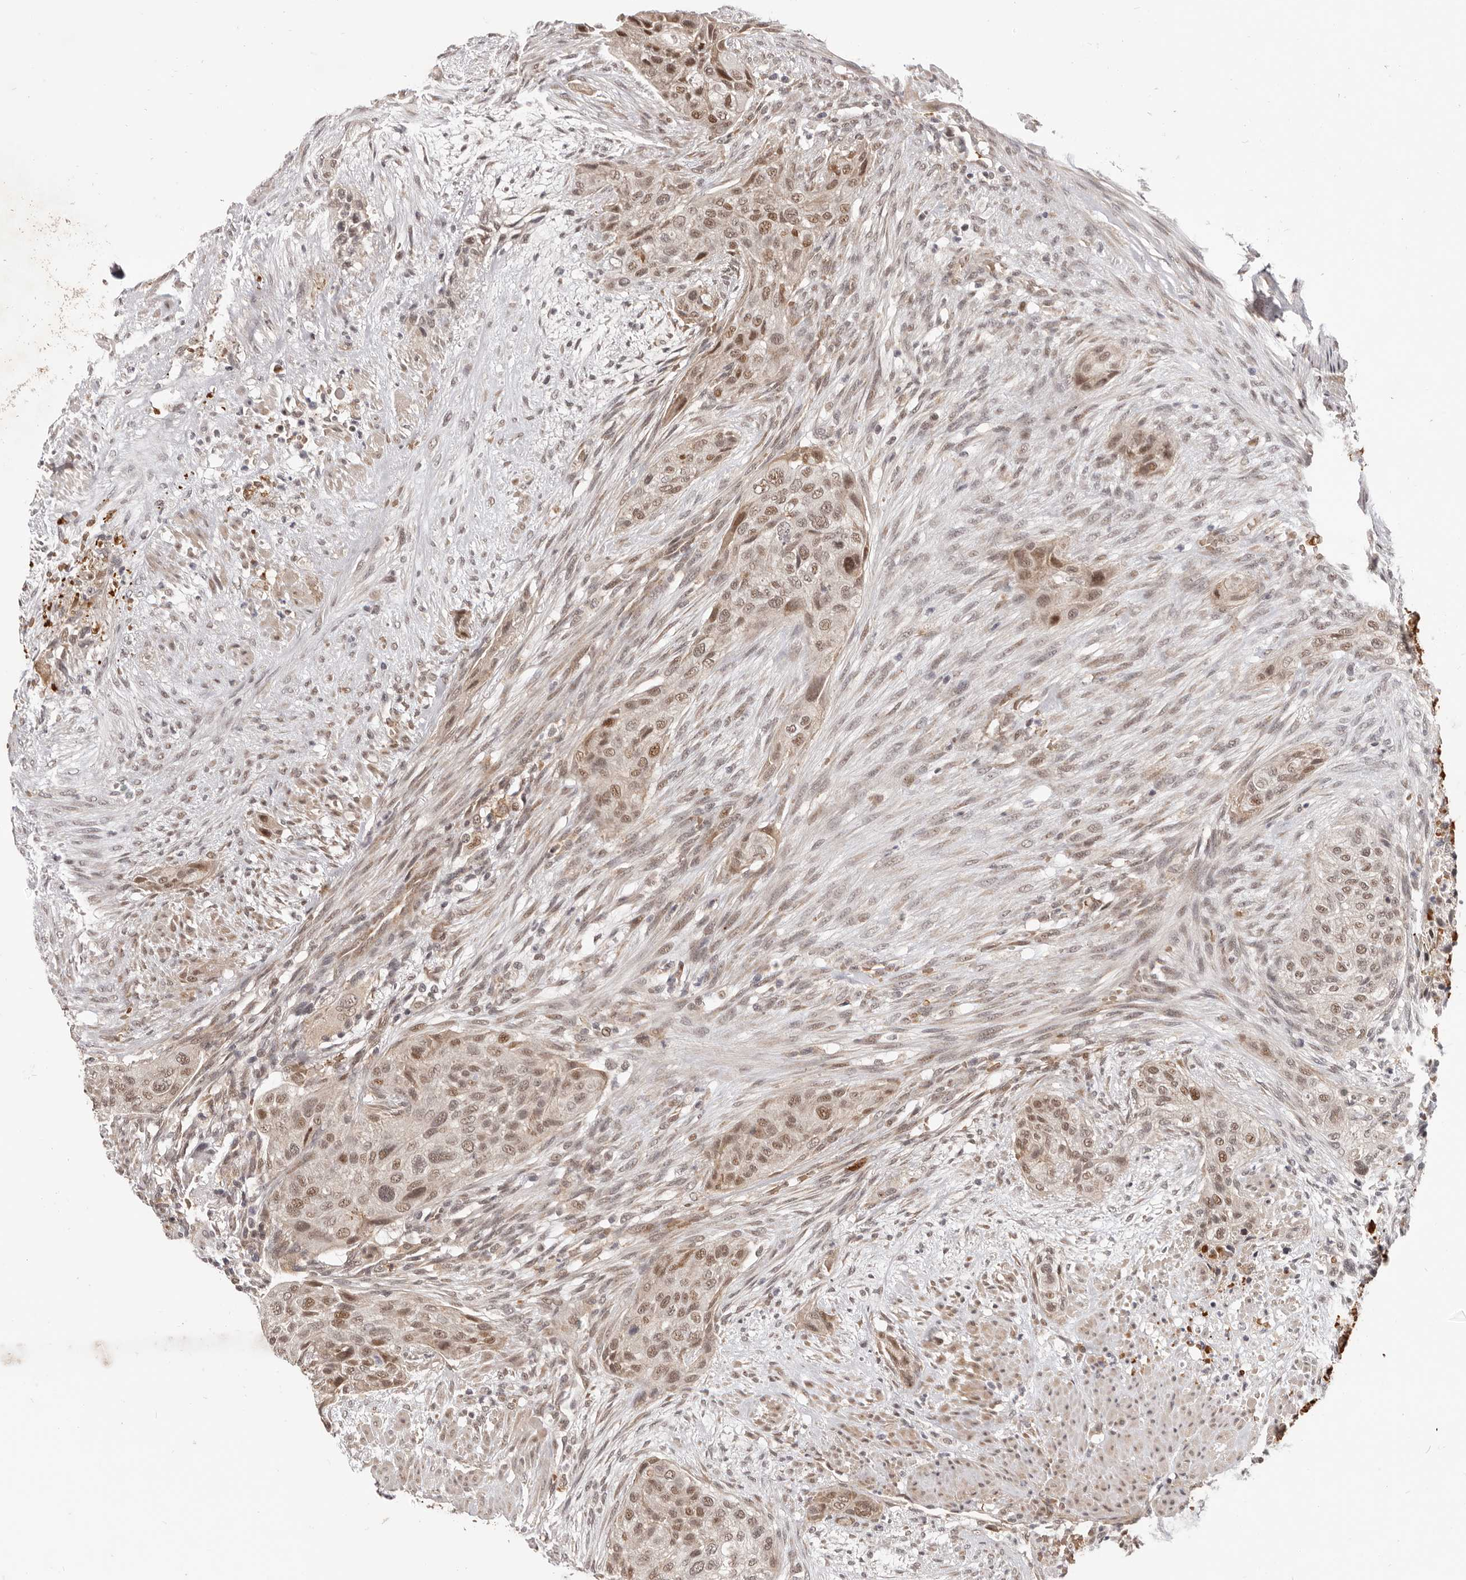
{"staining": {"intensity": "moderate", "quantity": ">75%", "location": "nuclear"}, "tissue": "urothelial cancer", "cell_type": "Tumor cells", "image_type": "cancer", "snomed": [{"axis": "morphology", "description": "Urothelial carcinoma, High grade"}, {"axis": "topography", "description": "Urinary bladder"}], "caption": "The micrograph displays staining of urothelial carcinoma (high-grade), revealing moderate nuclear protein expression (brown color) within tumor cells. The protein of interest is stained brown, and the nuclei are stained in blue (DAB (3,3'-diaminobenzidine) IHC with brightfield microscopy, high magnification).", "gene": "NCOA3", "patient": {"sex": "male", "age": 35}}